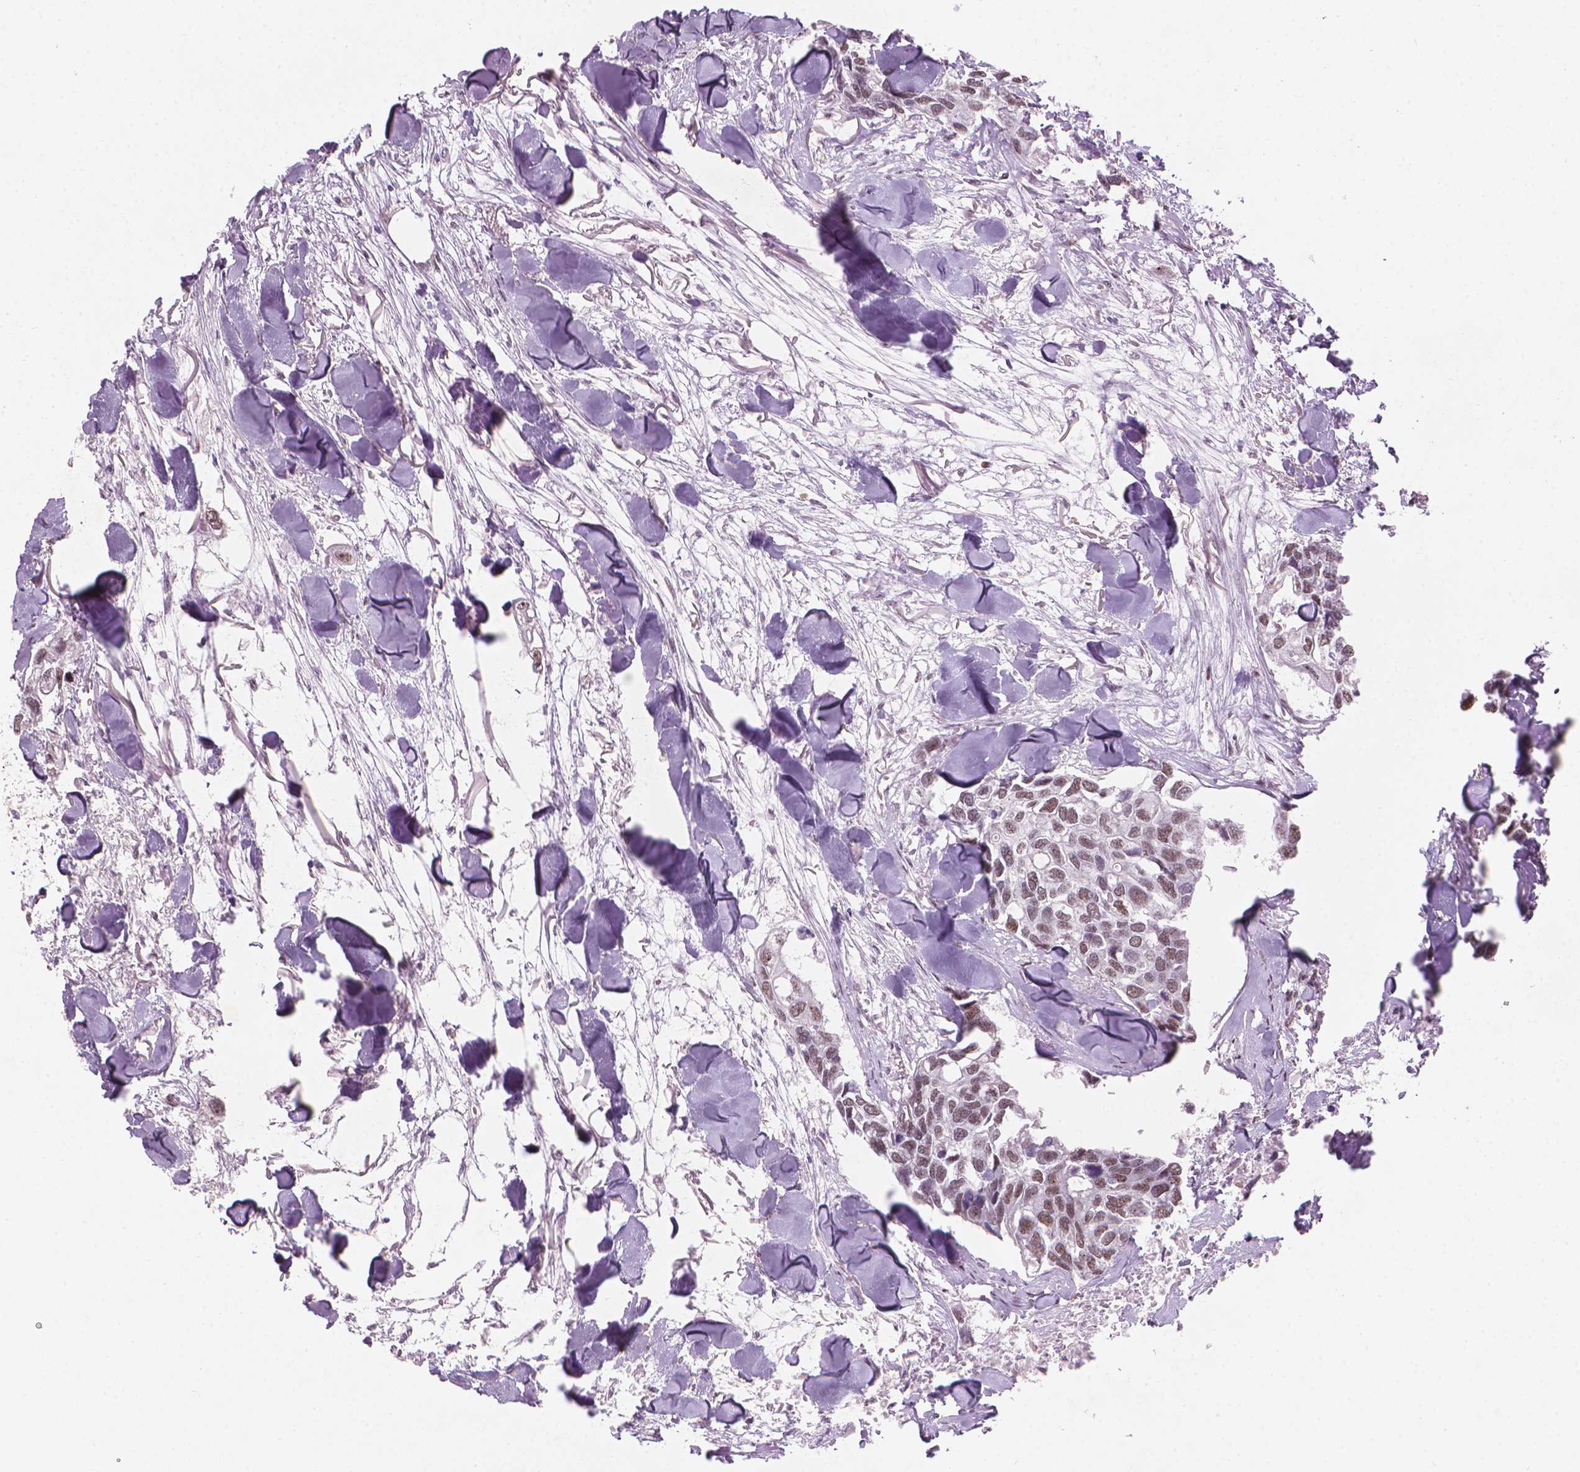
{"staining": {"intensity": "weak", "quantity": "25%-75%", "location": "nuclear"}, "tissue": "breast cancer", "cell_type": "Tumor cells", "image_type": "cancer", "snomed": [{"axis": "morphology", "description": "Duct carcinoma"}, {"axis": "topography", "description": "Breast"}], "caption": "Immunohistochemical staining of breast cancer (intraductal carcinoma) reveals weak nuclear protein staining in about 25%-75% of tumor cells.", "gene": "HES7", "patient": {"sex": "female", "age": 83}}